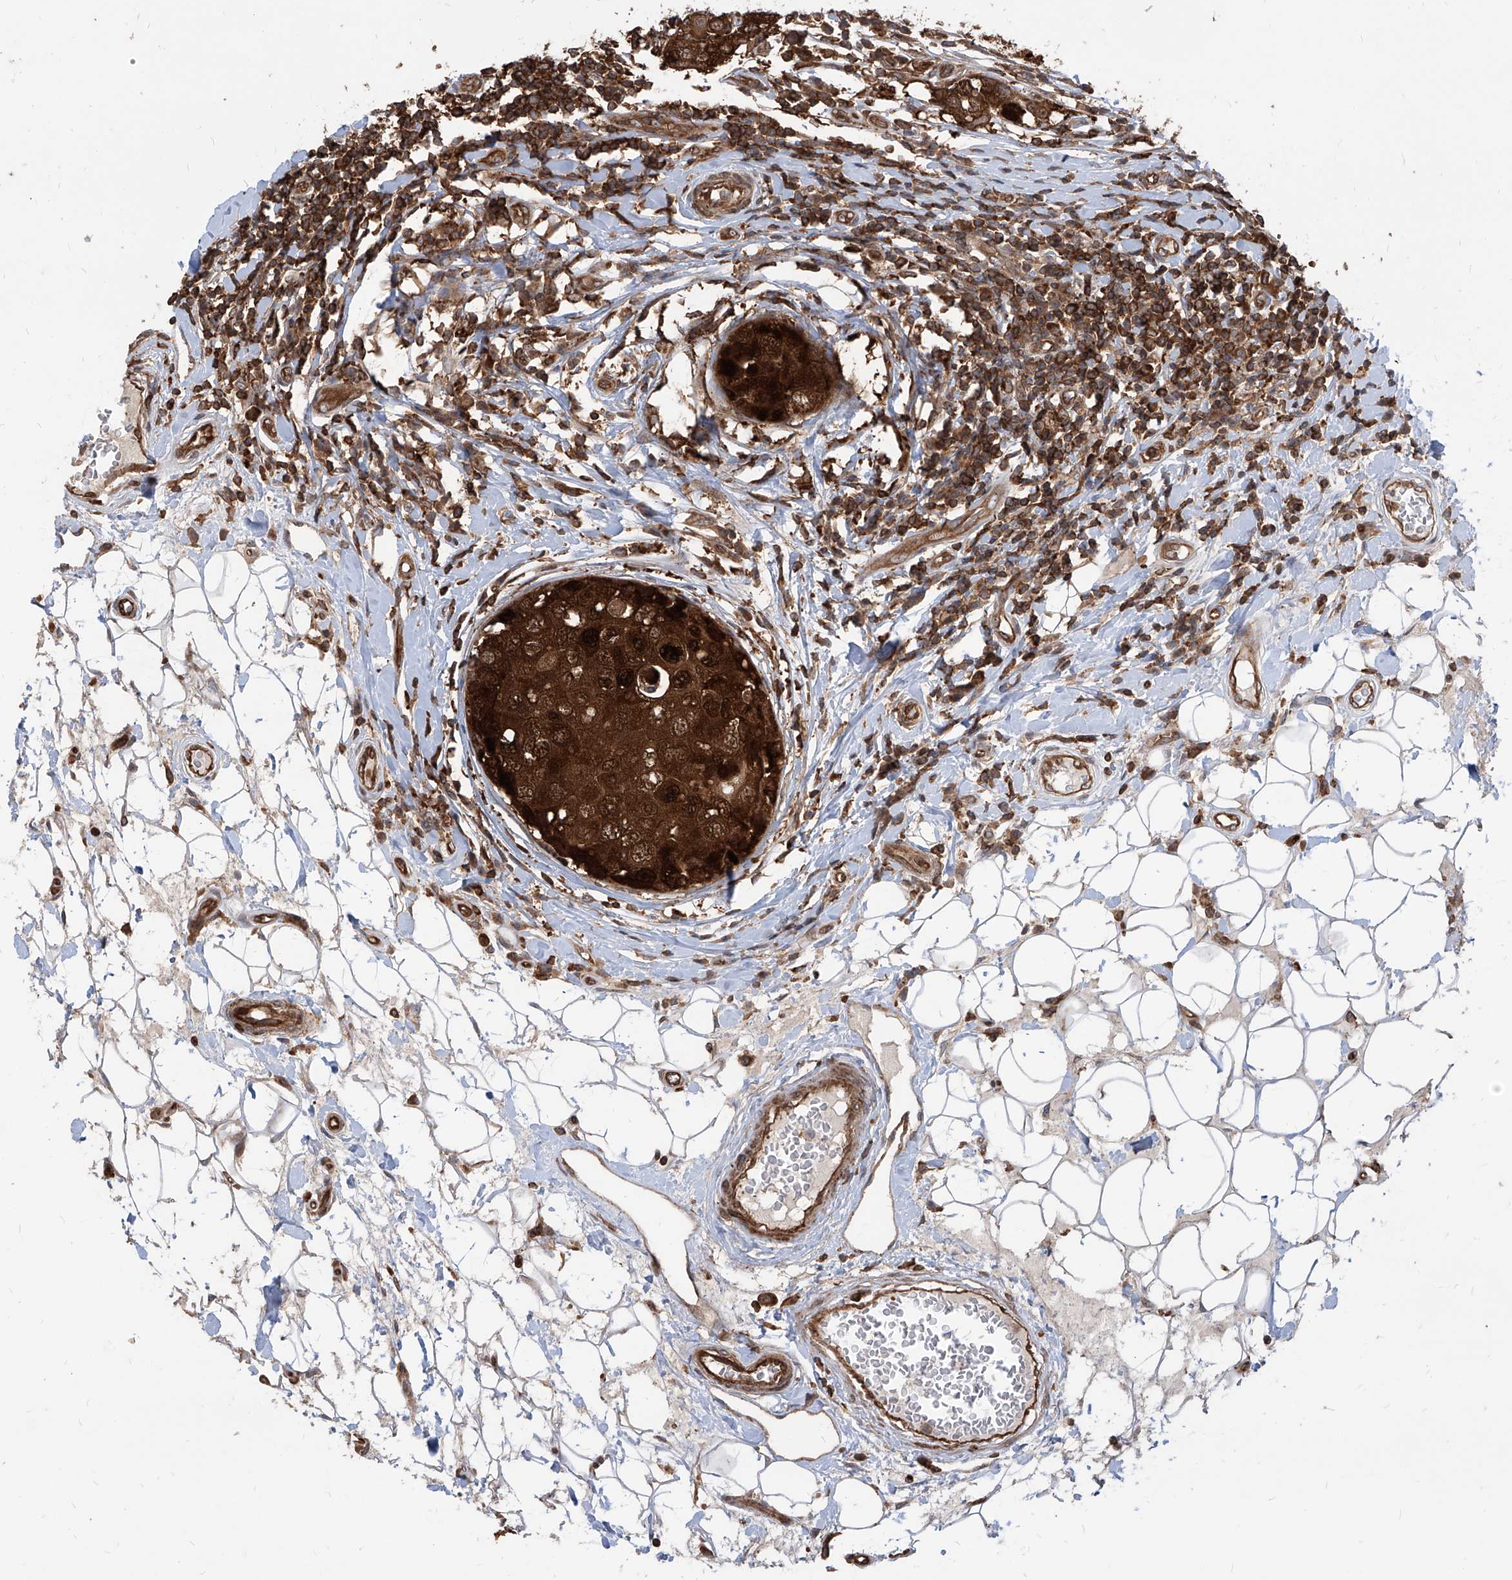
{"staining": {"intensity": "strong", "quantity": ">75%", "location": "cytoplasmic/membranous,nuclear"}, "tissue": "breast cancer", "cell_type": "Tumor cells", "image_type": "cancer", "snomed": [{"axis": "morphology", "description": "Duct carcinoma"}, {"axis": "topography", "description": "Breast"}], "caption": "This micrograph demonstrates immunohistochemistry (IHC) staining of human infiltrating ductal carcinoma (breast), with high strong cytoplasmic/membranous and nuclear positivity in about >75% of tumor cells.", "gene": "MAGED2", "patient": {"sex": "female", "age": 27}}